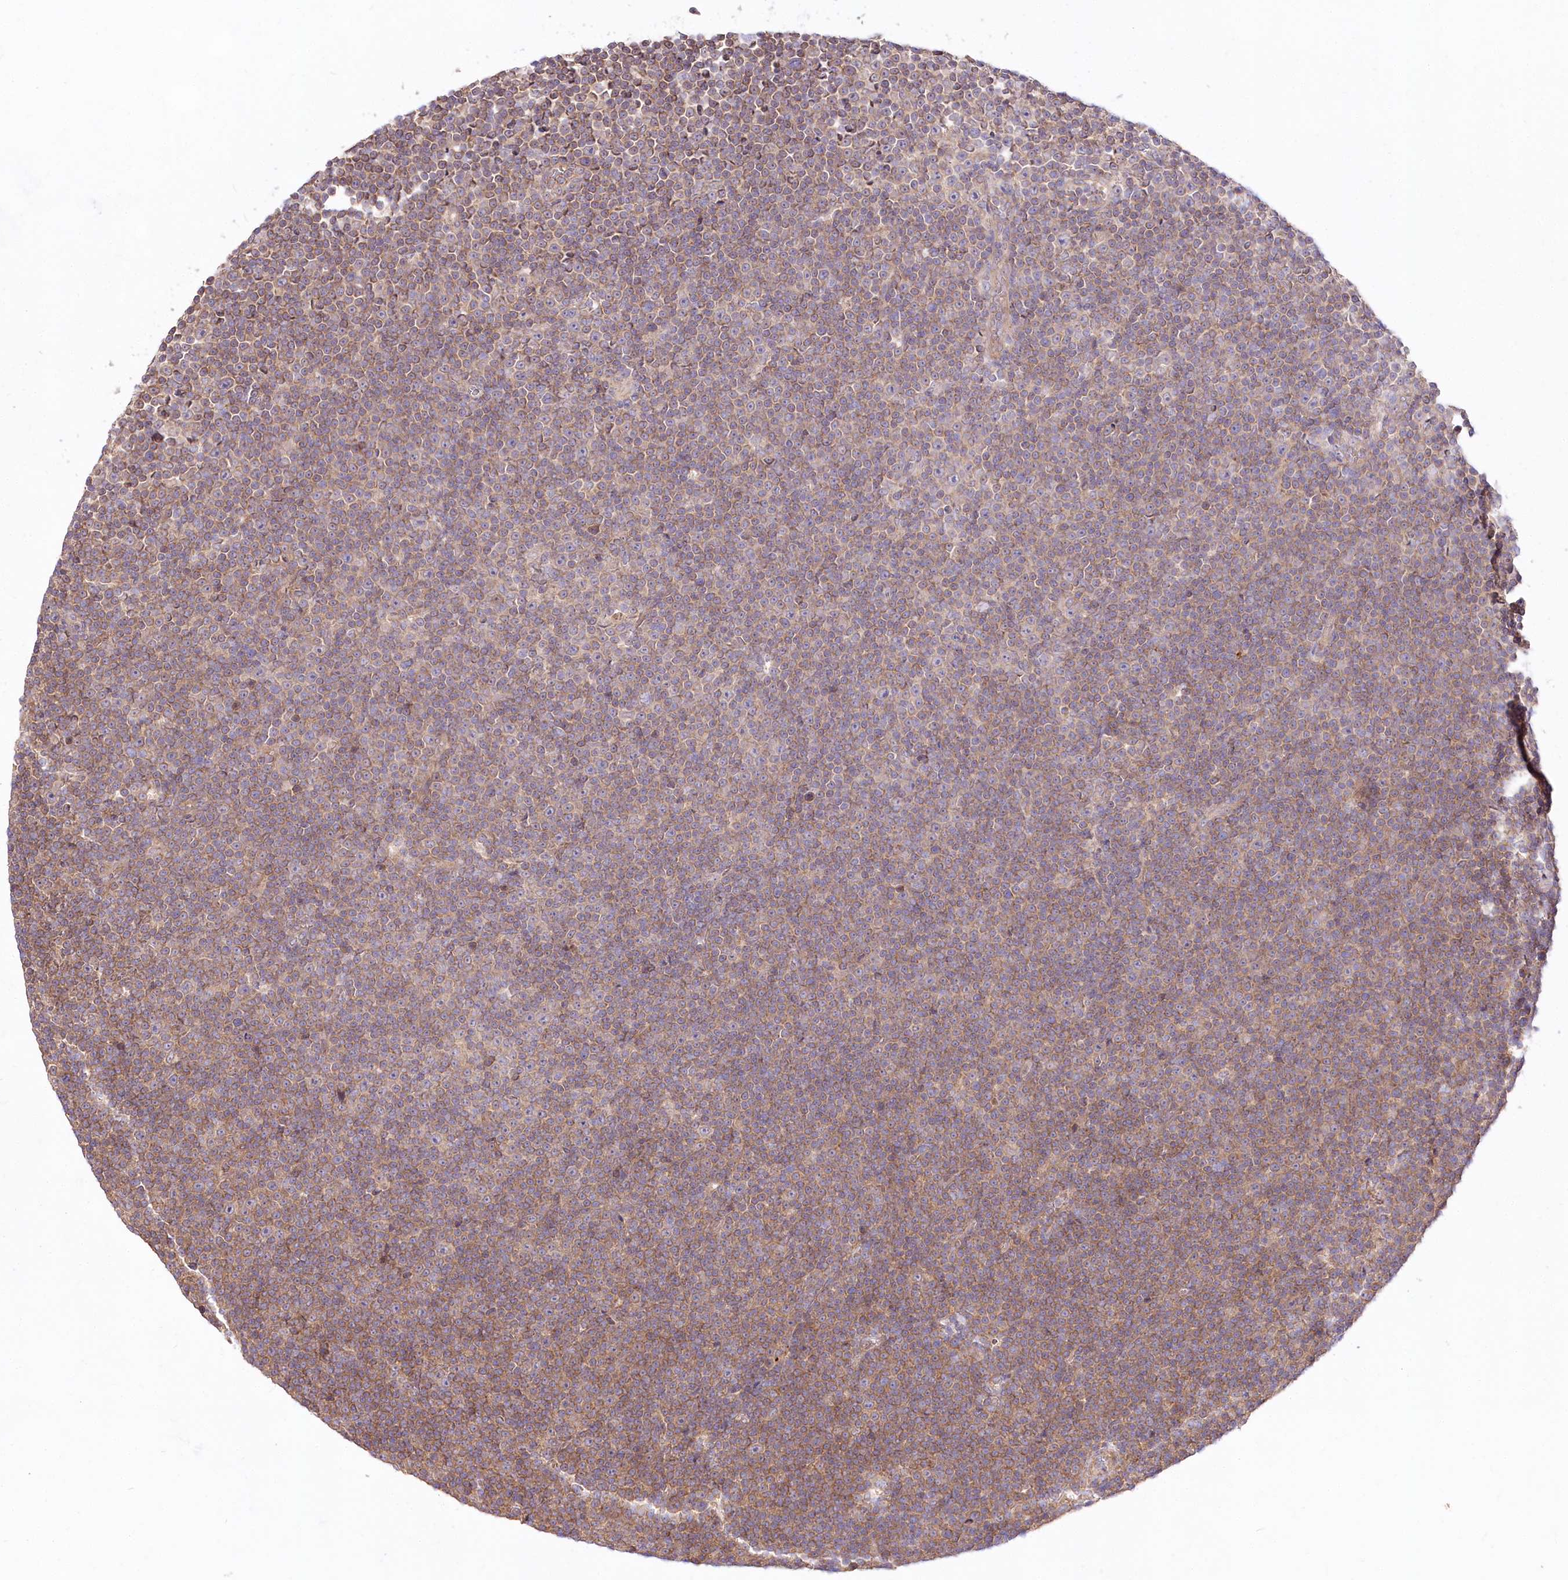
{"staining": {"intensity": "moderate", "quantity": "25%-75%", "location": "cytoplasmic/membranous"}, "tissue": "lymphoma", "cell_type": "Tumor cells", "image_type": "cancer", "snomed": [{"axis": "morphology", "description": "Malignant lymphoma, non-Hodgkin's type, Low grade"}, {"axis": "topography", "description": "Lymph node"}], "caption": "Low-grade malignant lymphoma, non-Hodgkin's type stained for a protein shows moderate cytoplasmic/membranous positivity in tumor cells.", "gene": "PYROXD1", "patient": {"sex": "female", "age": 67}}